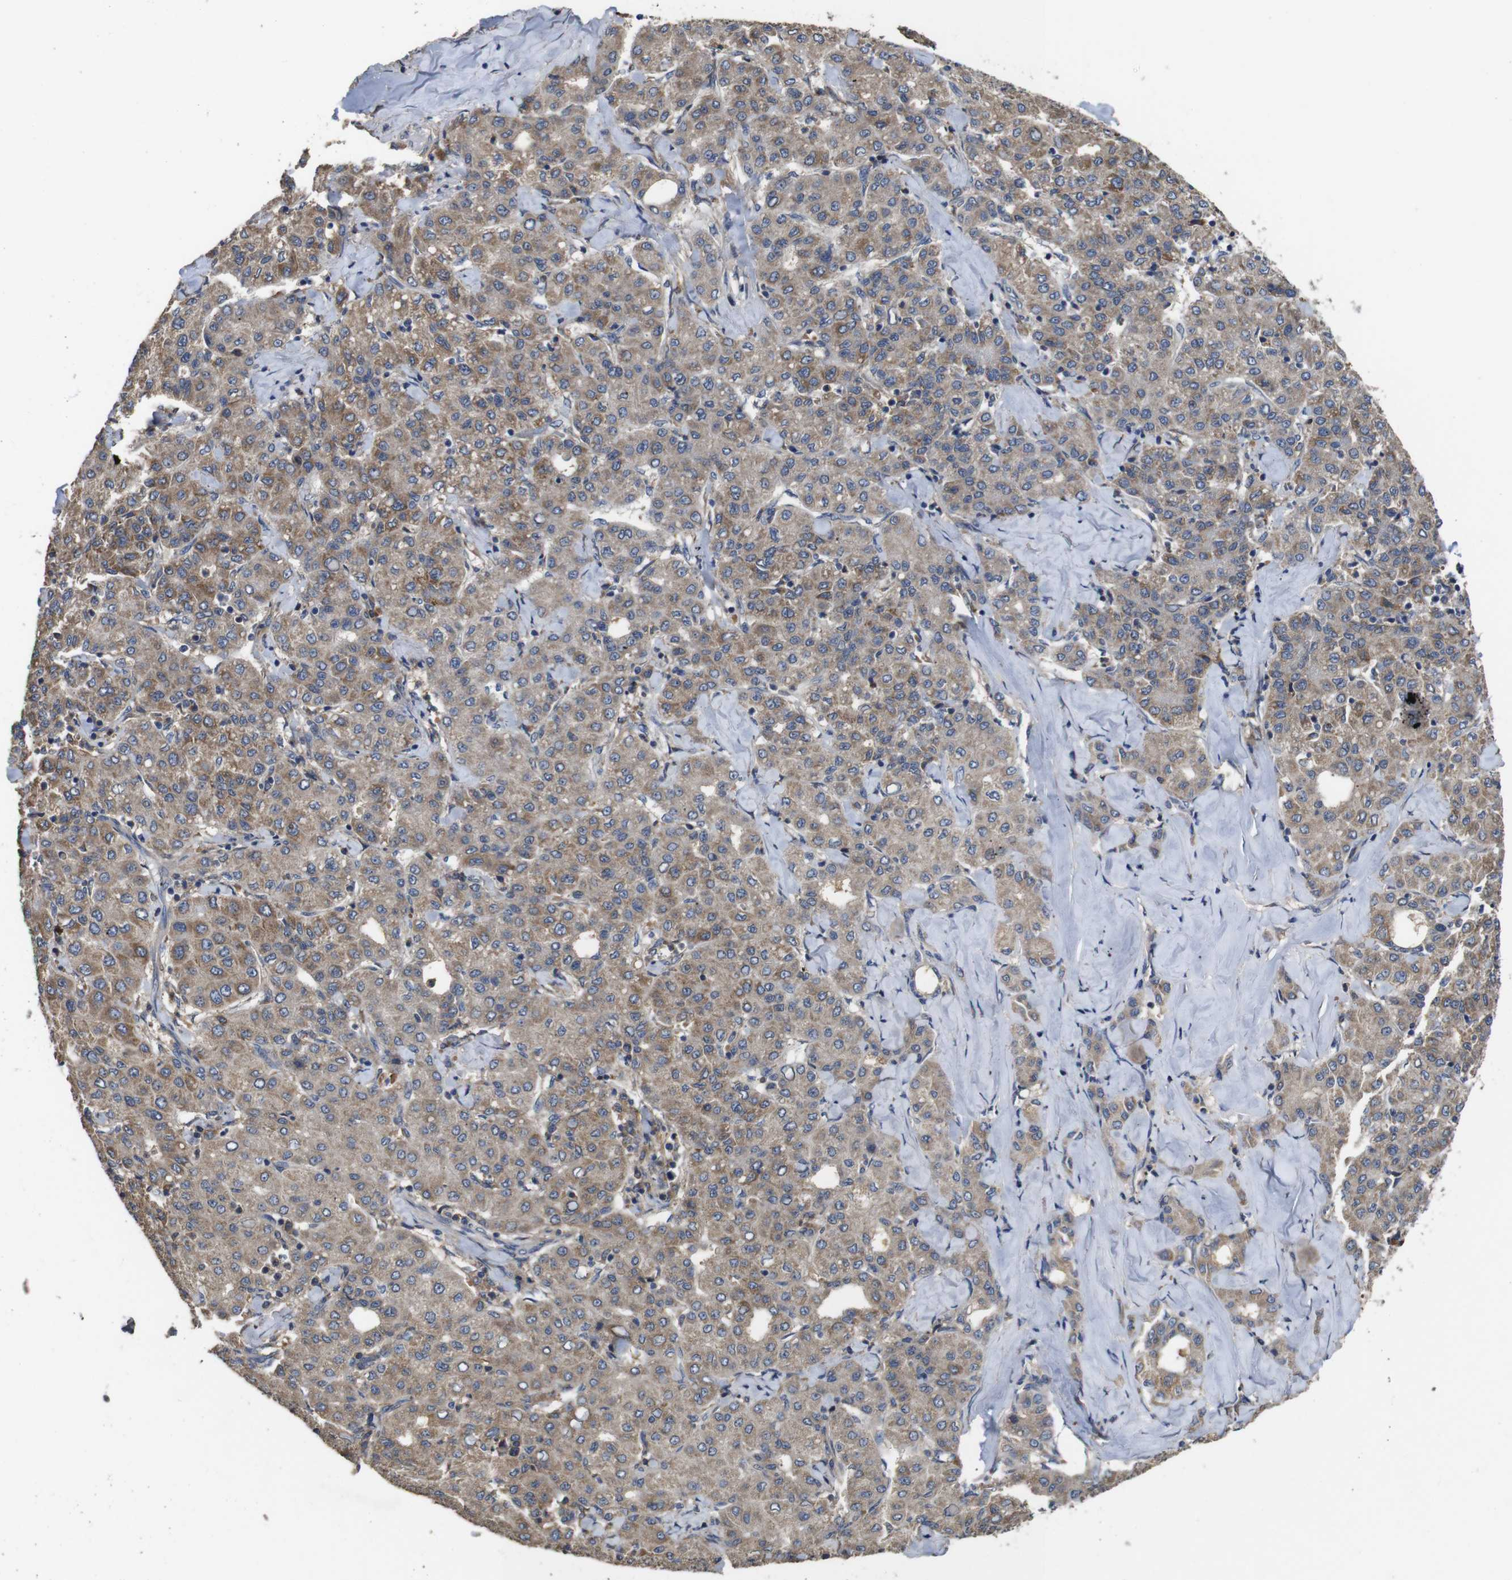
{"staining": {"intensity": "moderate", "quantity": ">75%", "location": "cytoplasmic/membranous"}, "tissue": "liver cancer", "cell_type": "Tumor cells", "image_type": "cancer", "snomed": [{"axis": "morphology", "description": "Carcinoma, Hepatocellular, NOS"}, {"axis": "topography", "description": "Liver"}], "caption": "IHC (DAB (3,3'-diaminobenzidine)) staining of liver cancer displays moderate cytoplasmic/membranous protein positivity in approximately >75% of tumor cells.", "gene": "ARHGAP24", "patient": {"sex": "male", "age": 65}}